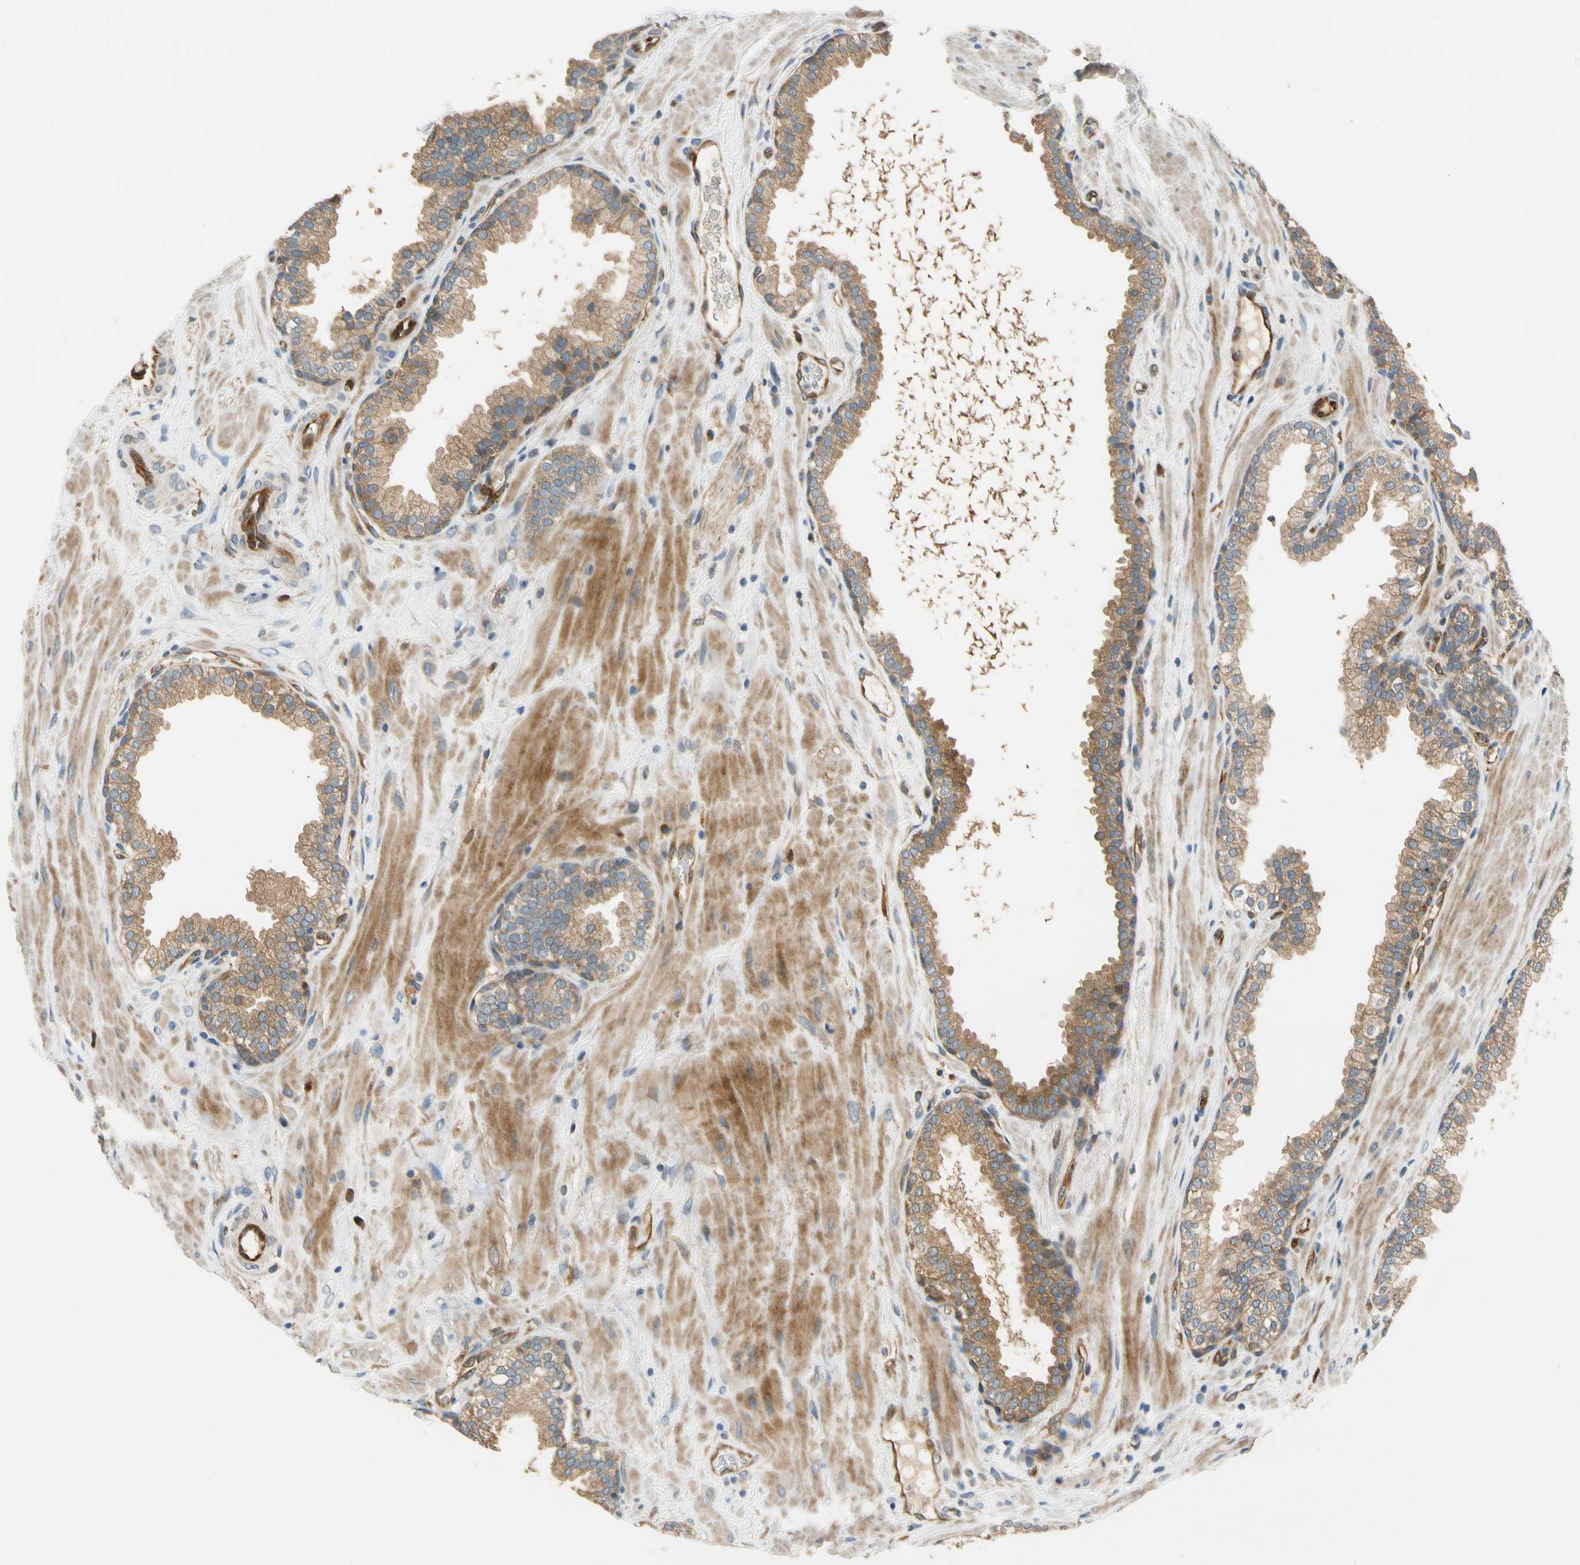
{"staining": {"intensity": "moderate", "quantity": "25%-75%", "location": "cytoplasmic/membranous"}, "tissue": "prostate", "cell_type": "Glandular cells", "image_type": "normal", "snomed": [{"axis": "morphology", "description": "Normal tissue, NOS"}, {"axis": "topography", "description": "Prostate"}], "caption": "Brown immunohistochemical staining in normal prostate demonstrates moderate cytoplasmic/membranous positivity in about 25%-75% of glandular cells.", "gene": "PARP14", "patient": {"sex": "male", "age": 51}}